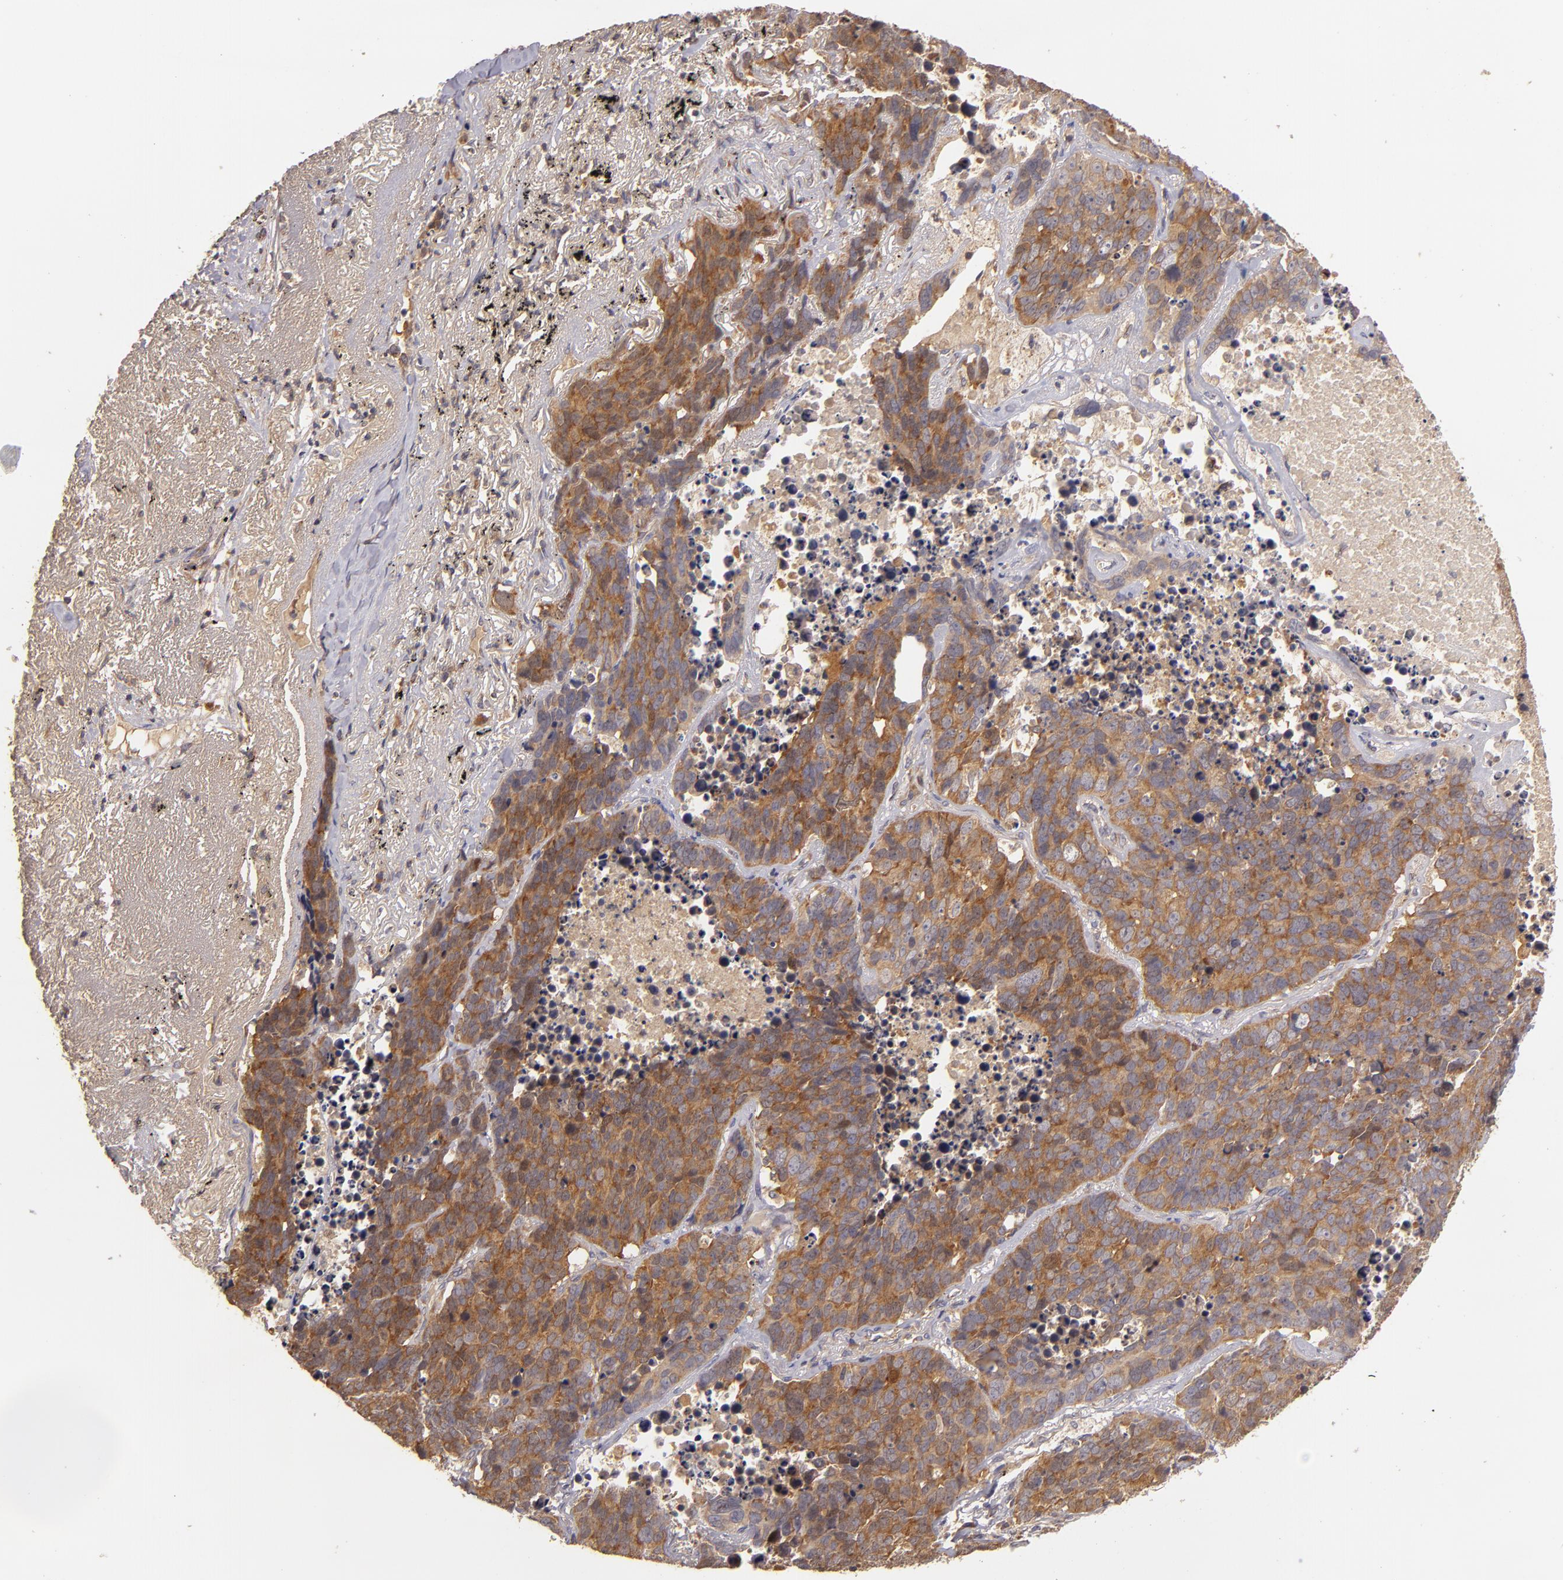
{"staining": {"intensity": "moderate", "quantity": ">75%", "location": "cytoplasmic/membranous"}, "tissue": "lung cancer", "cell_type": "Tumor cells", "image_type": "cancer", "snomed": [{"axis": "morphology", "description": "Carcinoid, malignant, NOS"}, {"axis": "topography", "description": "Lung"}], "caption": "A micrograph of lung carcinoid (malignant) stained for a protein shows moderate cytoplasmic/membranous brown staining in tumor cells.", "gene": "UPF3B", "patient": {"sex": "male", "age": 60}}